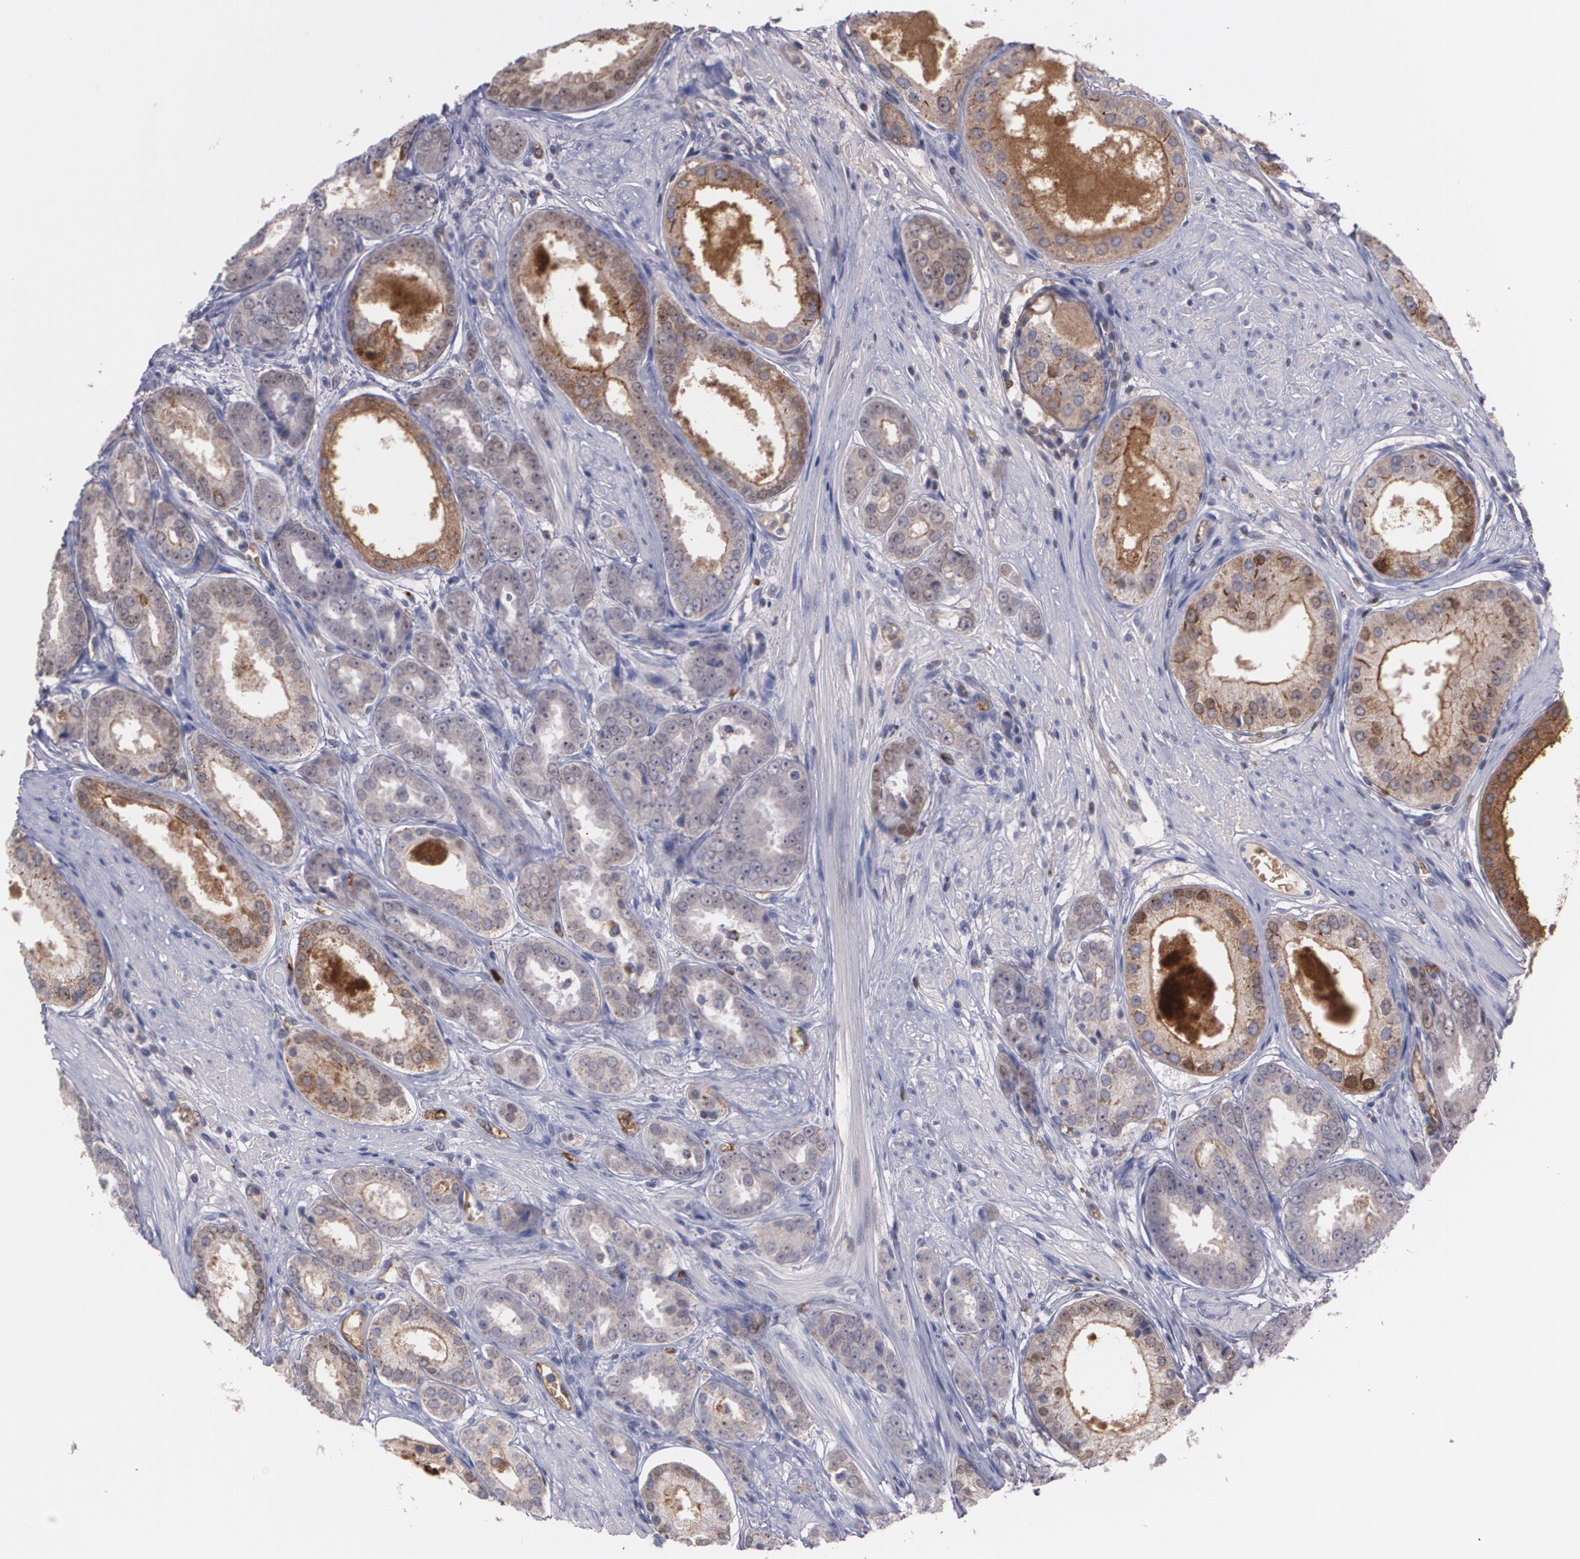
{"staining": {"intensity": "moderate", "quantity": "25%-75%", "location": "cytoplasmic/membranous"}, "tissue": "prostate cancer", "cell_type": "Tumor cells", "image_type": "cancer", "snomed": [{"axis": "morphology", "description": "Adenocarcinoma, Medium grade"}, {"axis": "topography", "description": "Prostate"}], "caption": "Approximately 25%-75% of tumor cells in medium-grade adenocarcinoma (prostate) exhibit moderate cytoplasmic/membranous protein staining as visualized by brown immunohistochemical staining.", "gene": "ACE", "patient": {"sex": "male", "age": 53}}